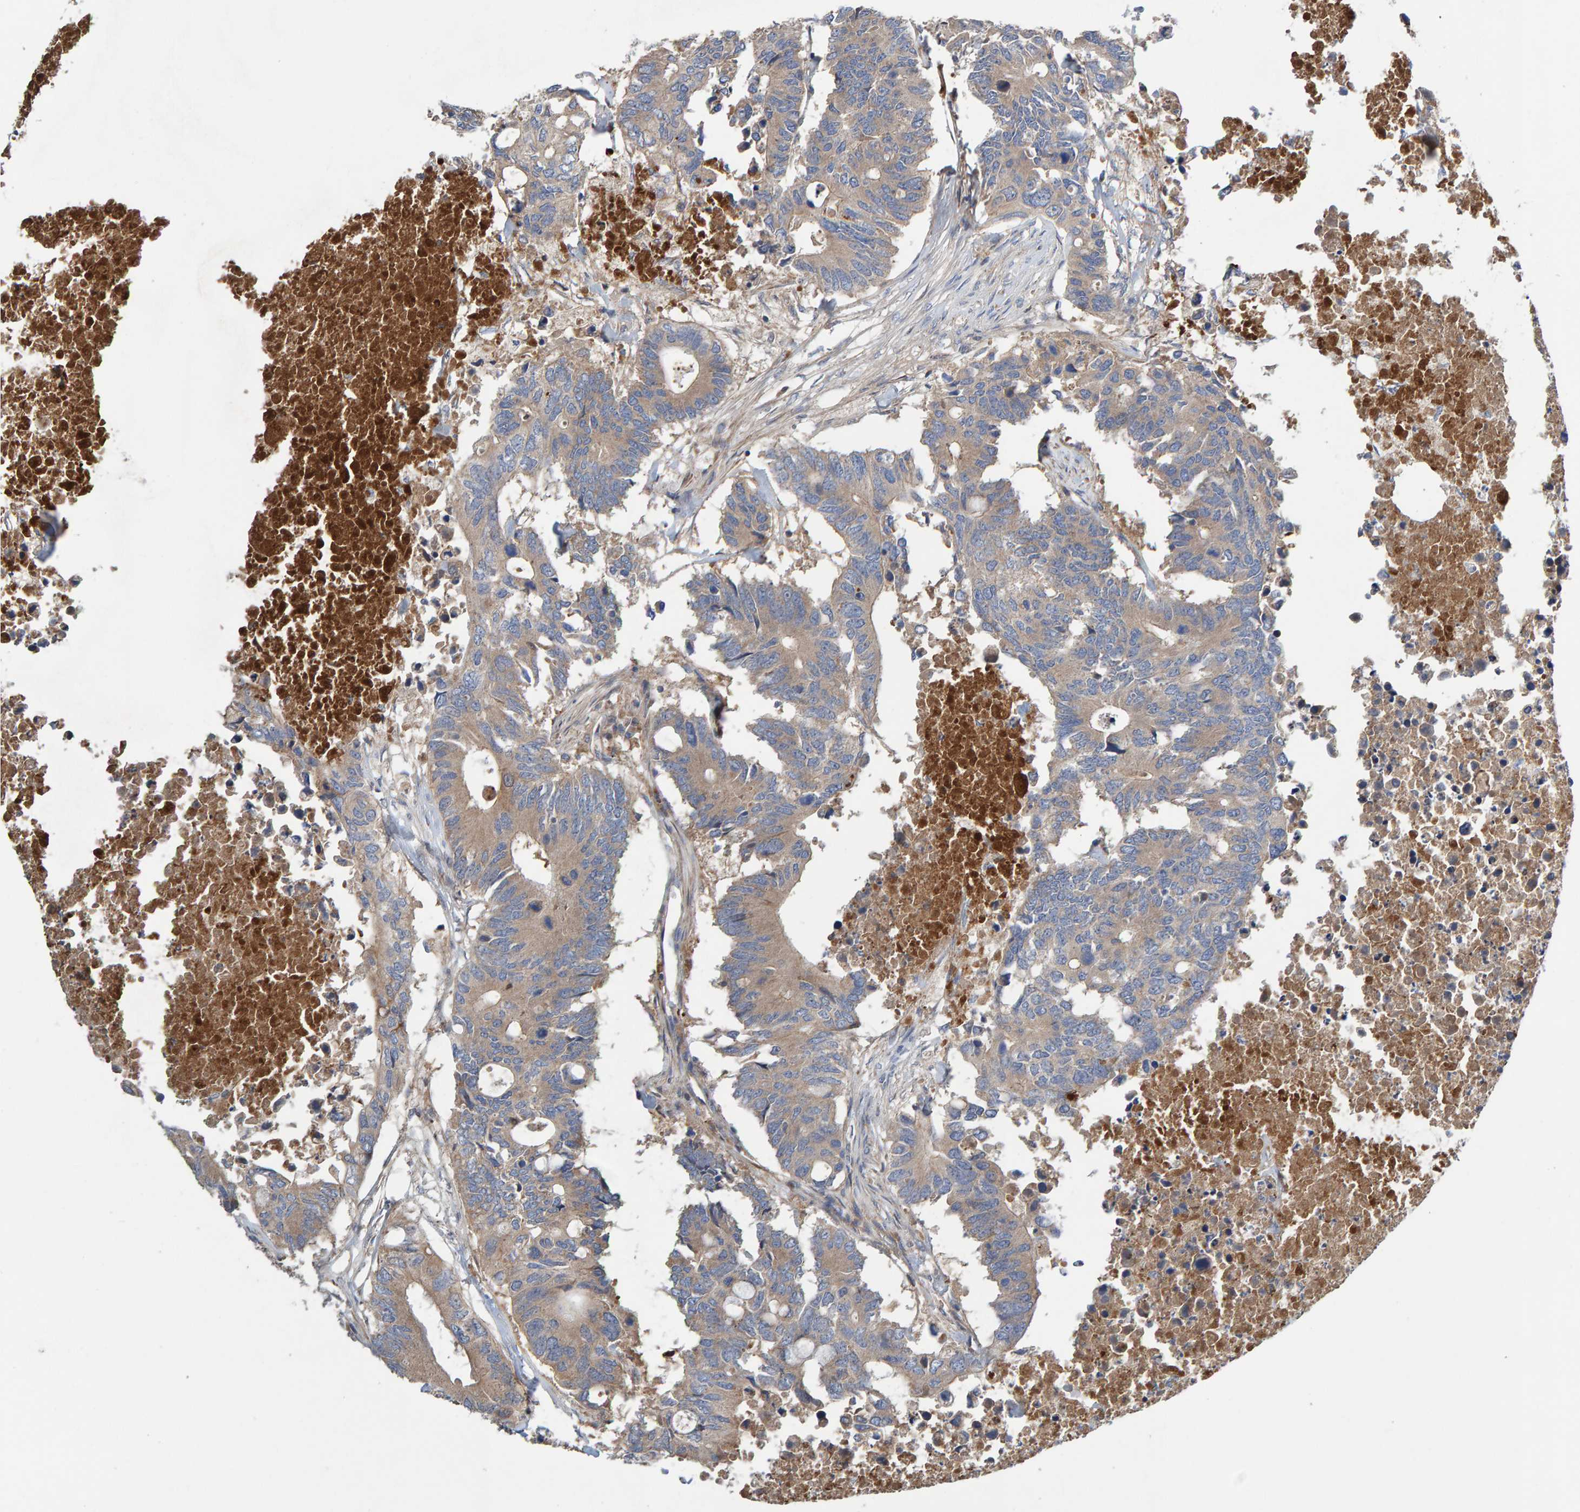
{"staining": {"intensity": "weak", "quantity": ">75%", "location": "cytoplasmic/membranous"}, "tissue": "colorectal cancer", "cell_type": "Tumor cells", "image_type": "cancer", "snomed": [{"axis": "morphology", "description": "Adenocarcinoma, NOS"}, {"axis": "topography", "description": "Colon"}], "caption": "Tumor cells demonstrate low levels of weak cytoplasmic/membranous positivity in approximately >75% of cells in colorectal cancer (adenocarcinoma).", "gene": "KIAA0753", "patient": {"sex": "male", "age": 71}}